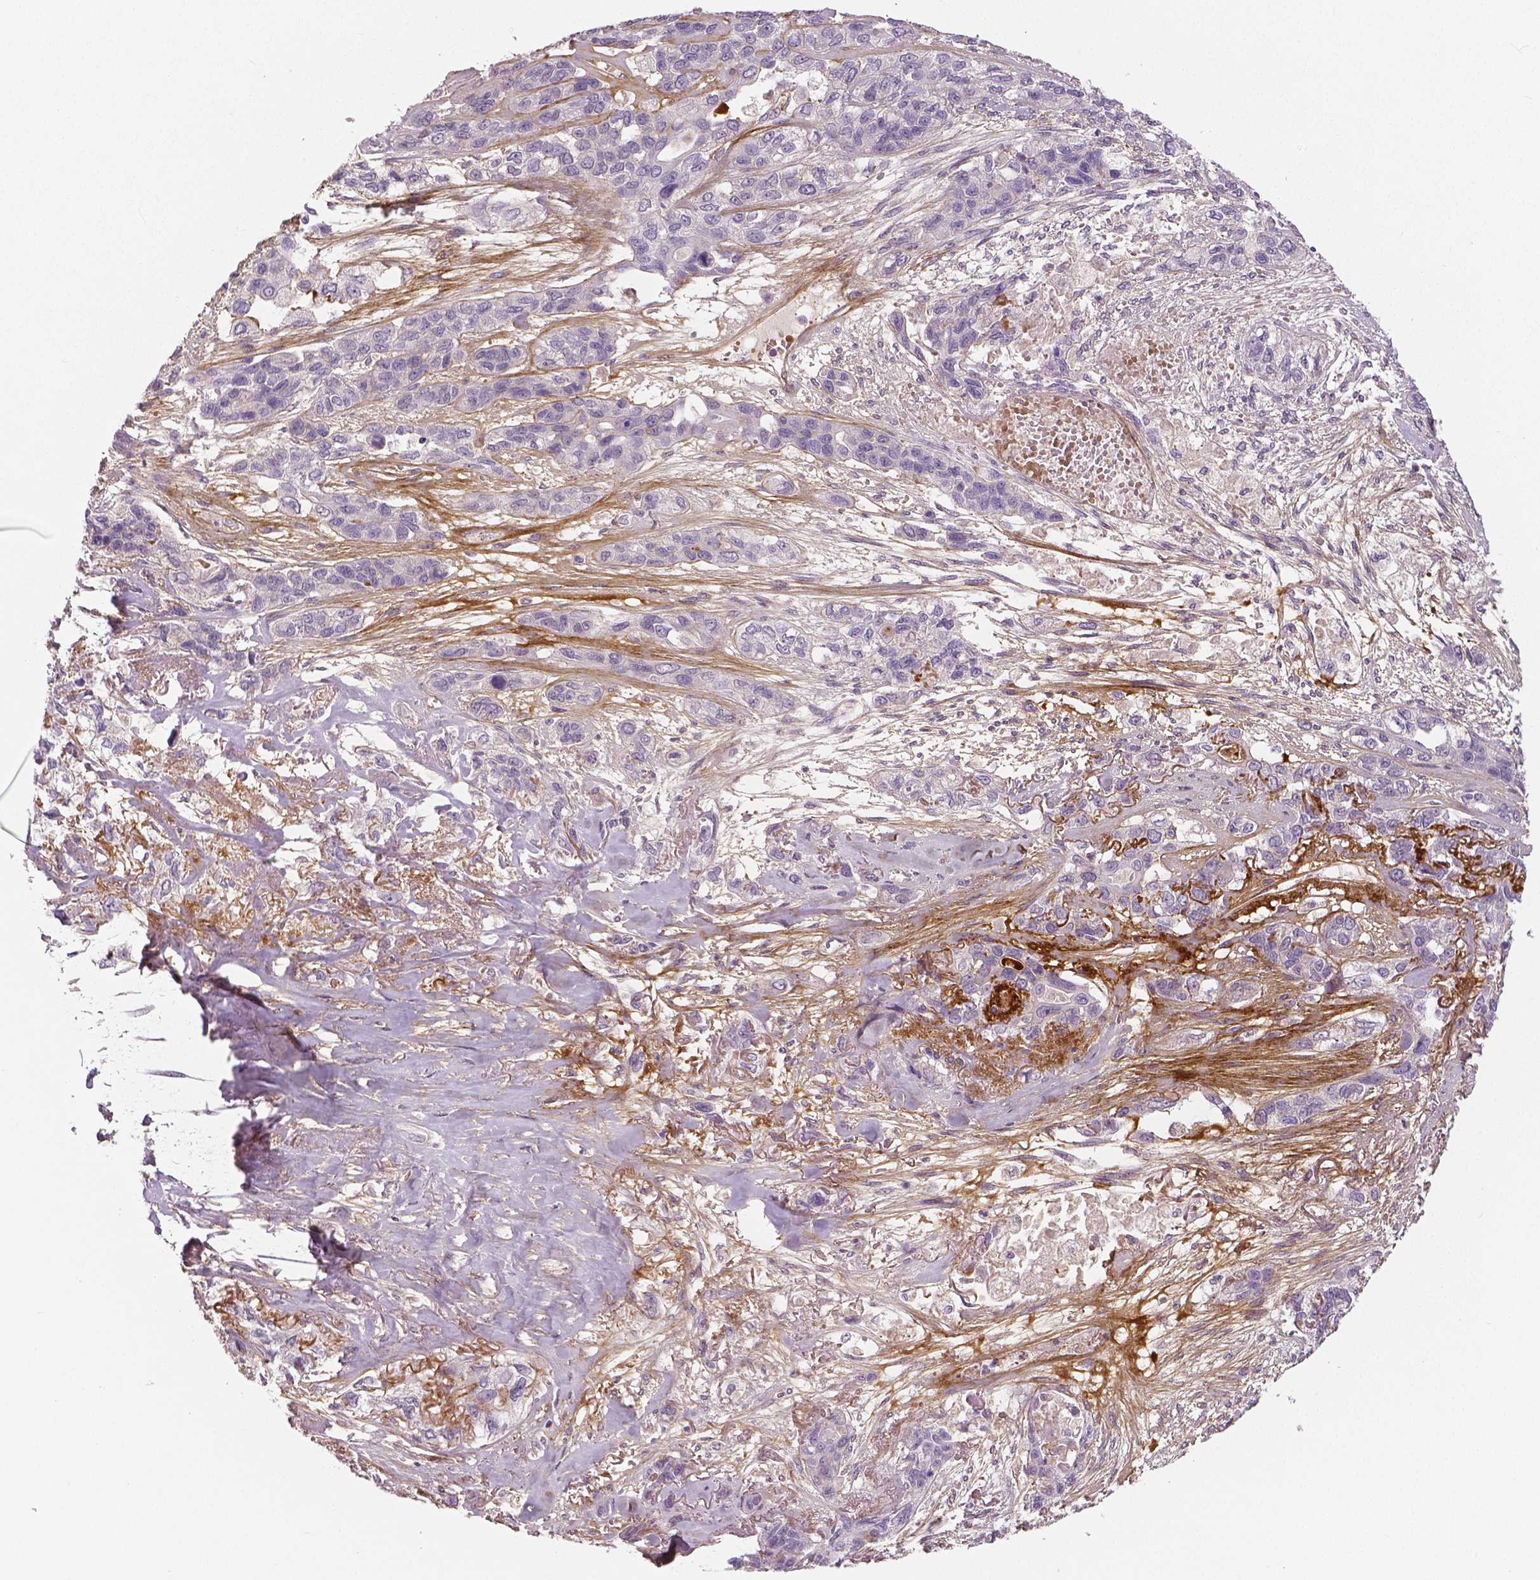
{"staining": {"intensity": "negative", "quantity": "none", "location": "none"}, "tissue": "lung cancer", "cell_type": "Tumor cells", "image_type": "cancer", "snomed": [{"axis": "morphology", "description": "Squamous cell carcinoma, NOS"}, {"axis": "topography", "description": "Lung"}], "caption": "DAB immunohistochemical staining of human lung squamous cell carcinoma demonstrates no significant staining in tumor cells. Nuclei are stained in blue.", "gene": "FLT1", "patient": {"sex": "female", "age": 70}}